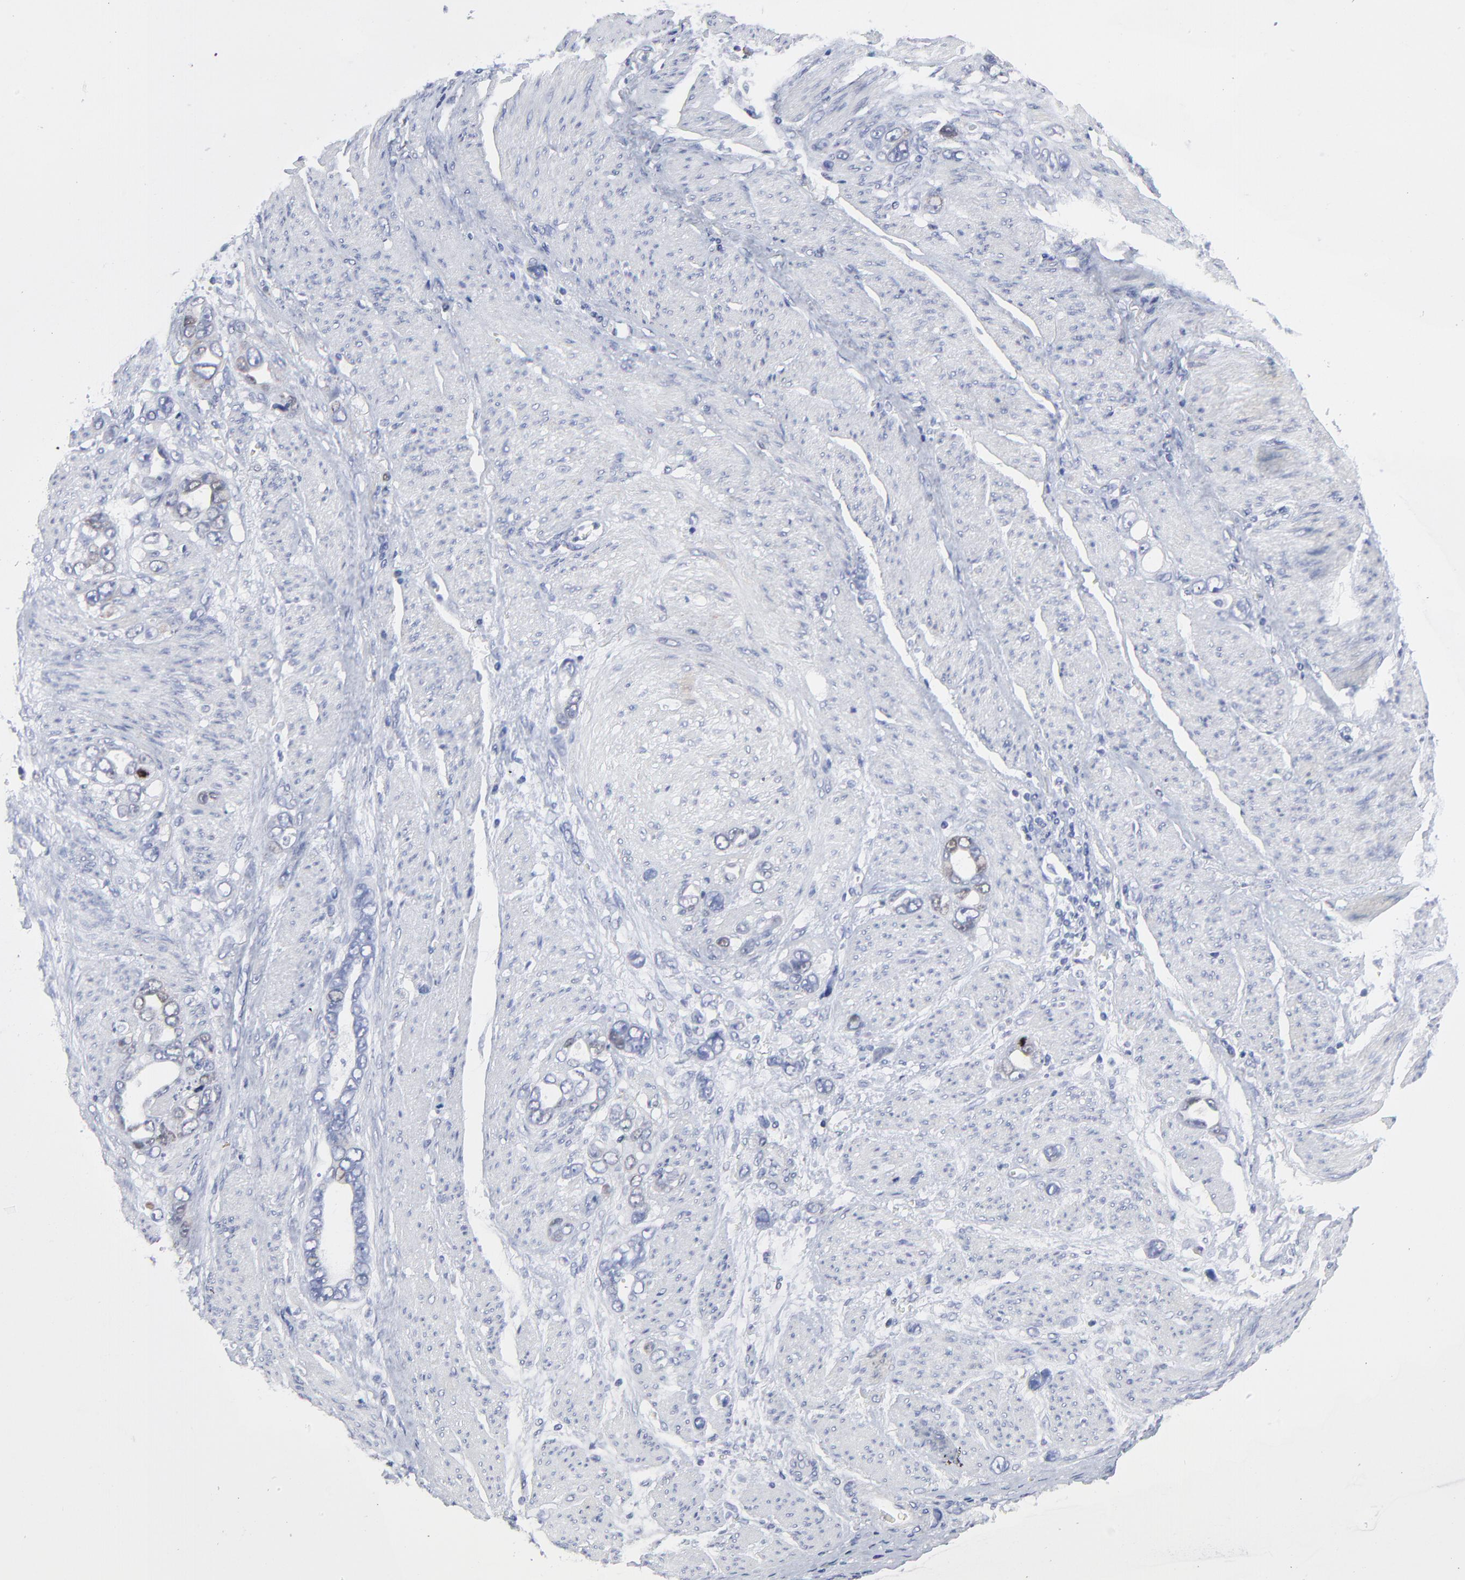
{"staining": {"intensity": "weak", "quantity": "<25%", "location": "nuclear"}, "tissue": "stomach cancer", "cell_type": "Tumor cells", "image_type": "cancer", "snomed": [{"axis": "morphology", "description": "Adenocarcinoma, NOS"}, {"axis": "topography", "description": "Stomach"}], "caption": "Tumor cells show no significant protein expression in stomach cancer (adenocarcinoma).", "gene": "NCAPH", "patient": {"sex": "male", "age": 78}}